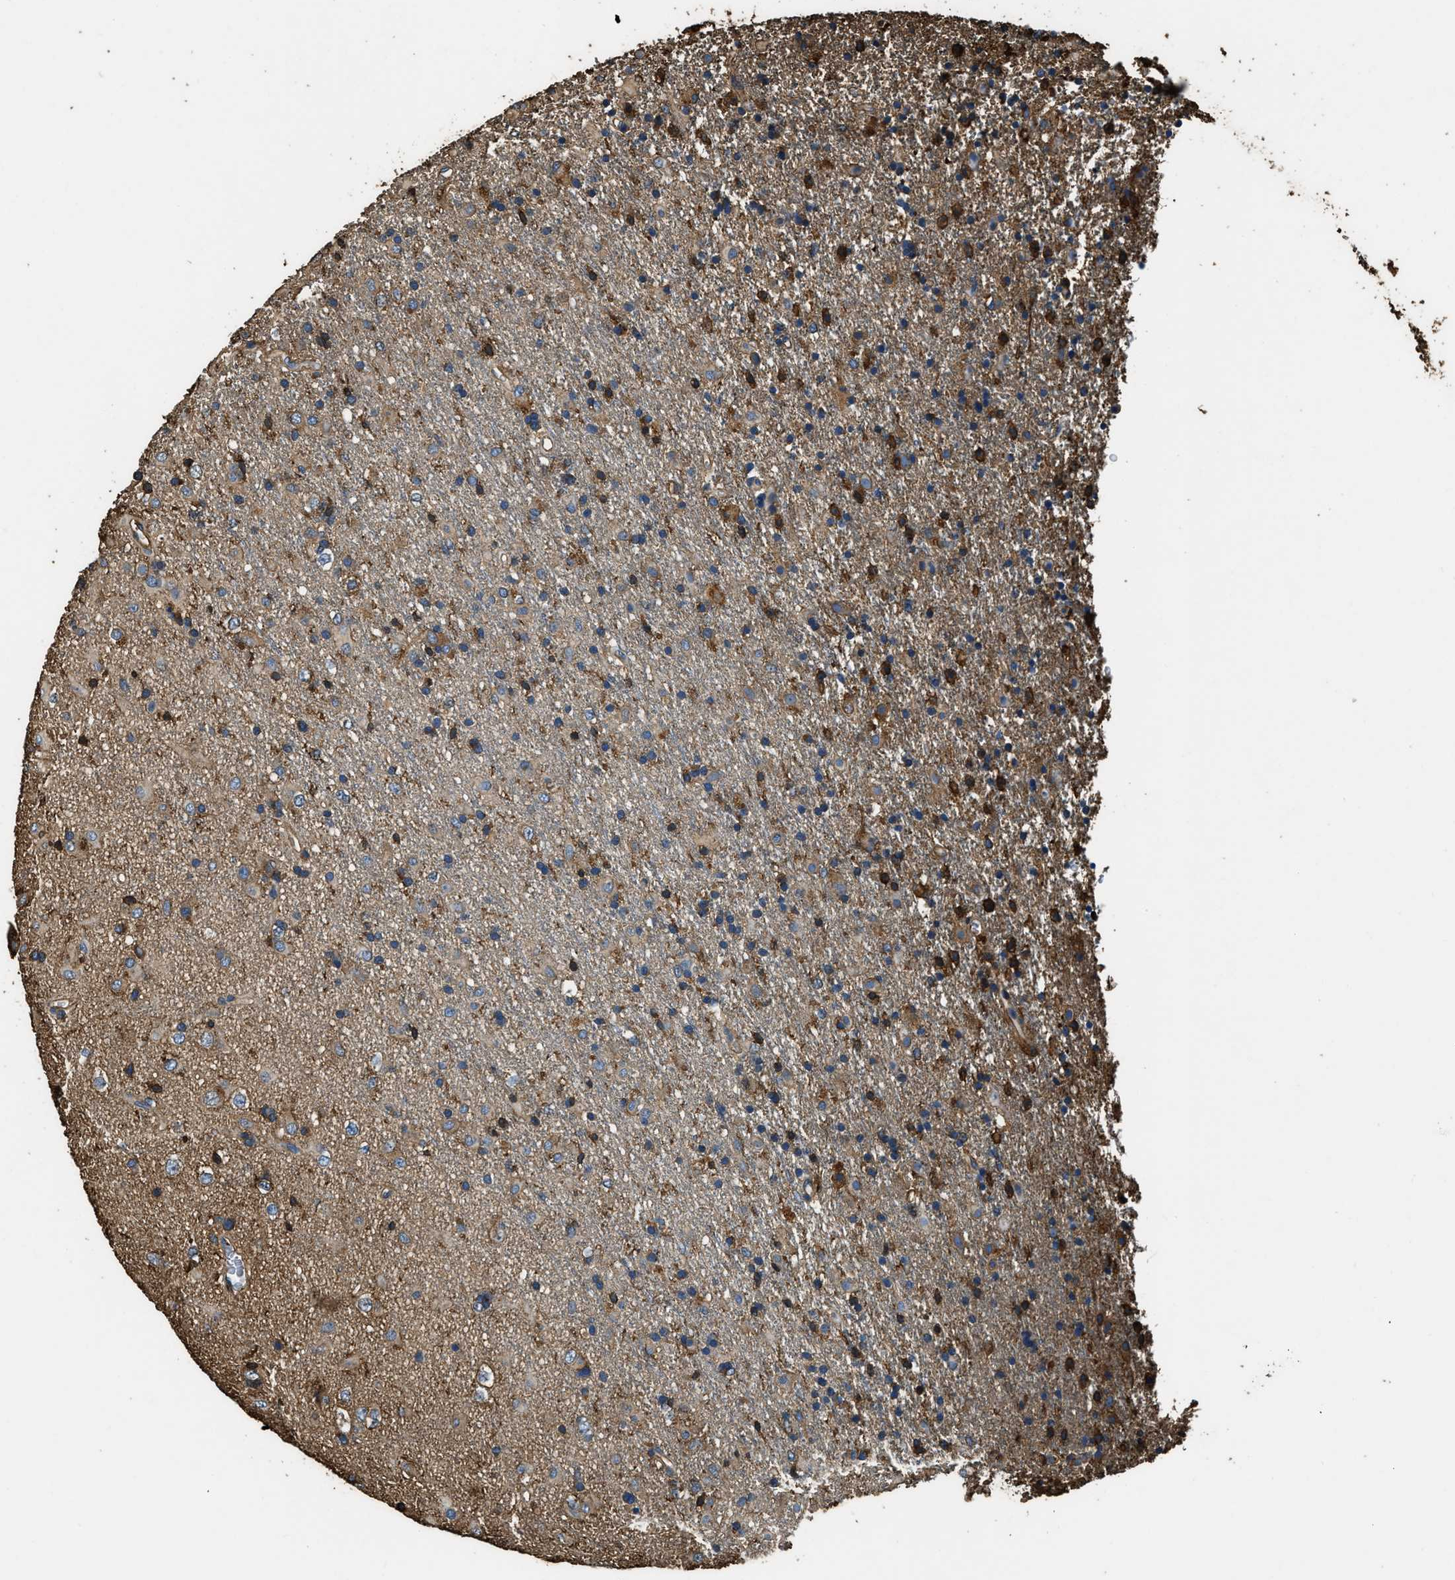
{"staining": {"intensity": "moderate", "quantity": "25%-75%", "location": "cytoplasmic/membranous"}, "tissue": "glioma", "cell_type": "Tumor cells", "image_type": "cancer", "snomed": [{"axis": "morphology", "description": "Glioma, malignant, Low grade"}, {"axis": "topography", "description": "Brain"}], "caption": "Immunohistochemical staining of malignant glioma (low-grade) reveals medium levels of moderate cytoplasmic/membranous protein positivity in approximately 25%-75% of tumor cells. (IHC, brightfield microscopy, high magnification).", "gene": "ACCS", "patient": {"sex": "male", "age": 65}}